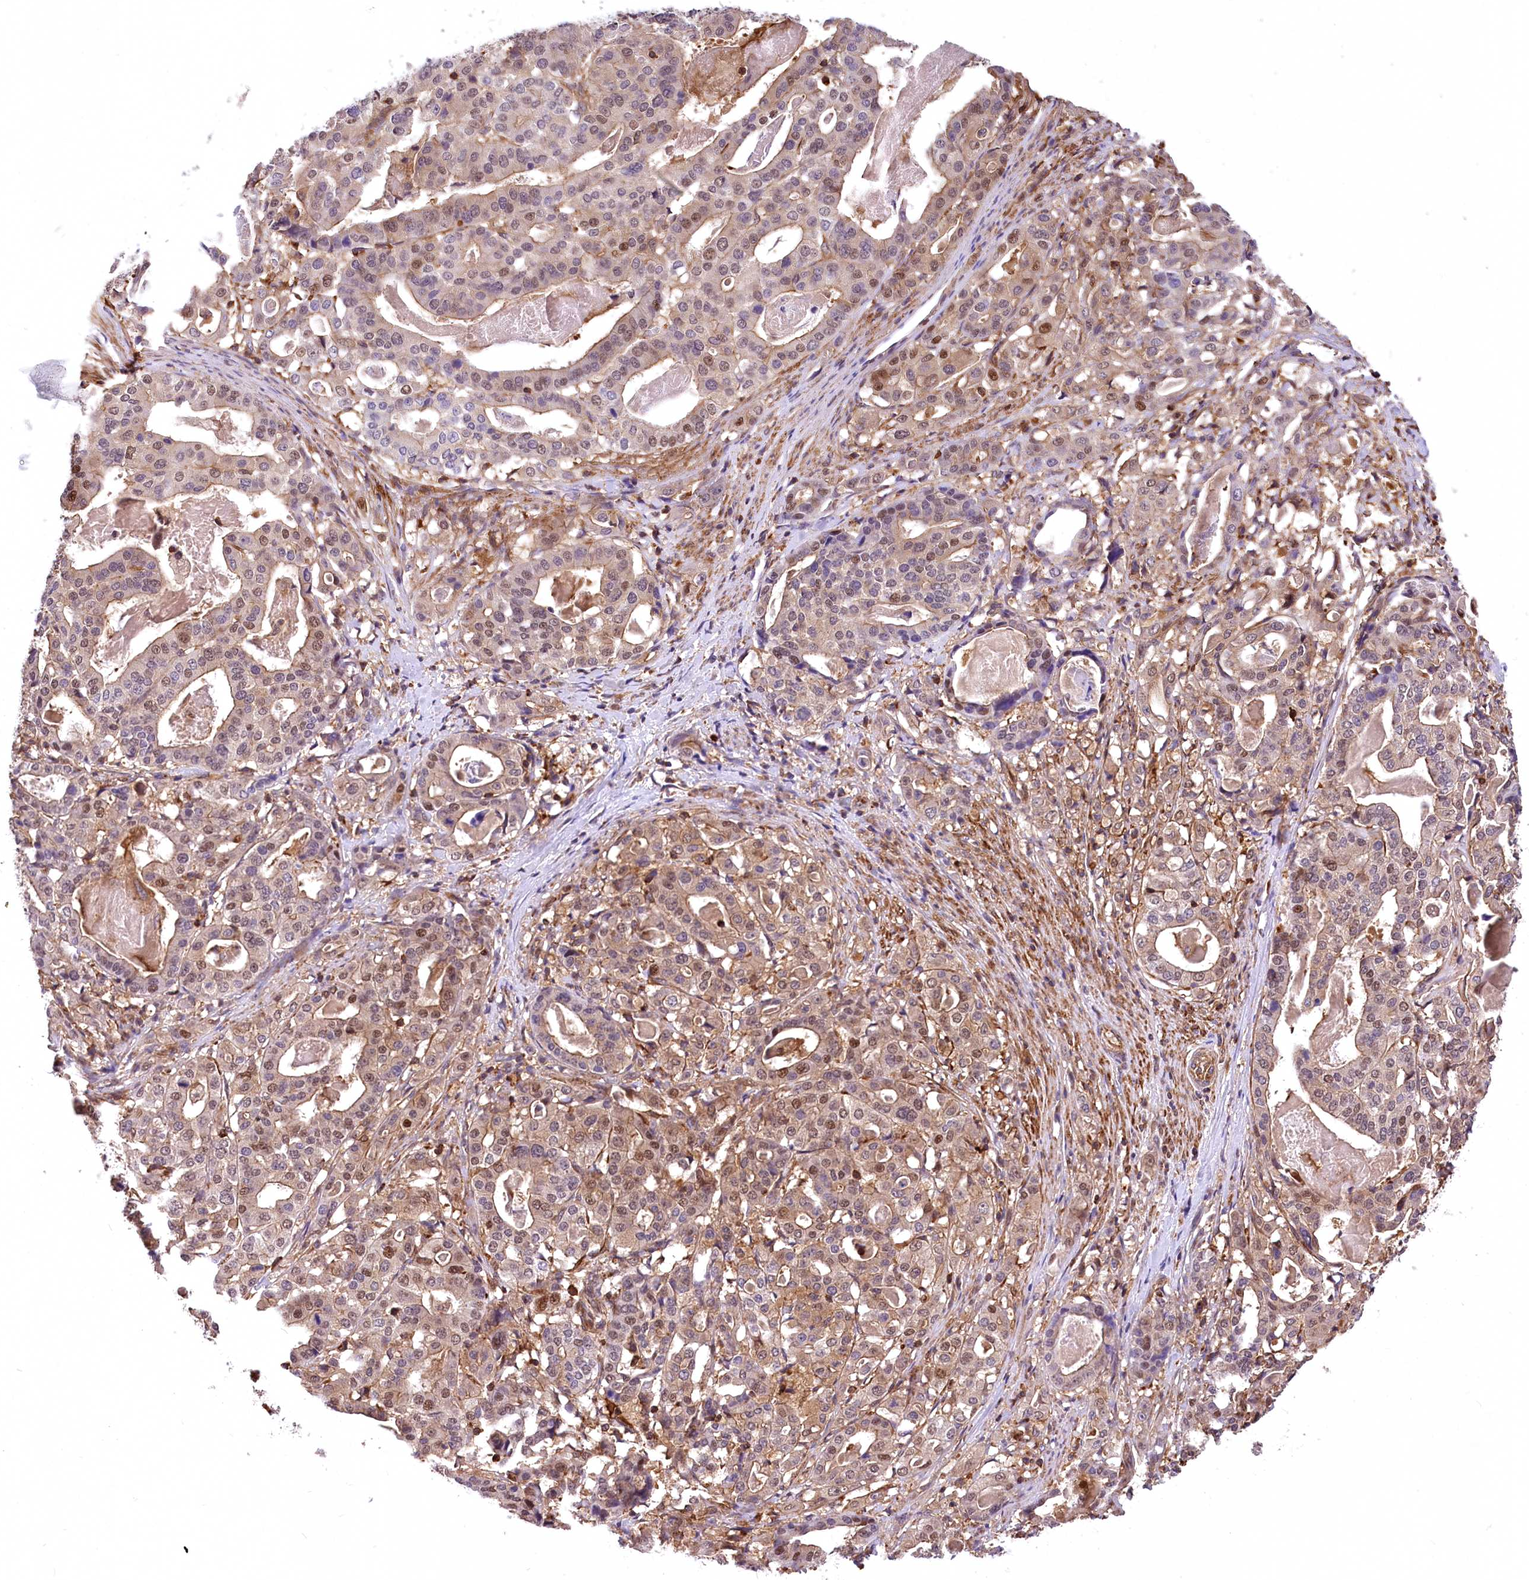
{"staining": {"intensity": "moderate", "quantity": "25%-75%", "location": "cytoplasmic/membranous,nuclear"}, "tissue": "stomach cancer", "cell_type": "Tumor cells", "image_type": "cancer", "snomed": [{"axis": "morphology", "description": "Adenocarcinoma, NOS"}, {"axis": "topography", "description": "Stomach"}], "caption": "Human stomach adenocarcinoma stained for a protein (brown) exhibits moderate cytoplasmic/membranous and nuclear positive positivity in approximately 25%-75% of tumor cells.", "gene": "DPP3", "patient": {"sex": "male", "age": 48}}